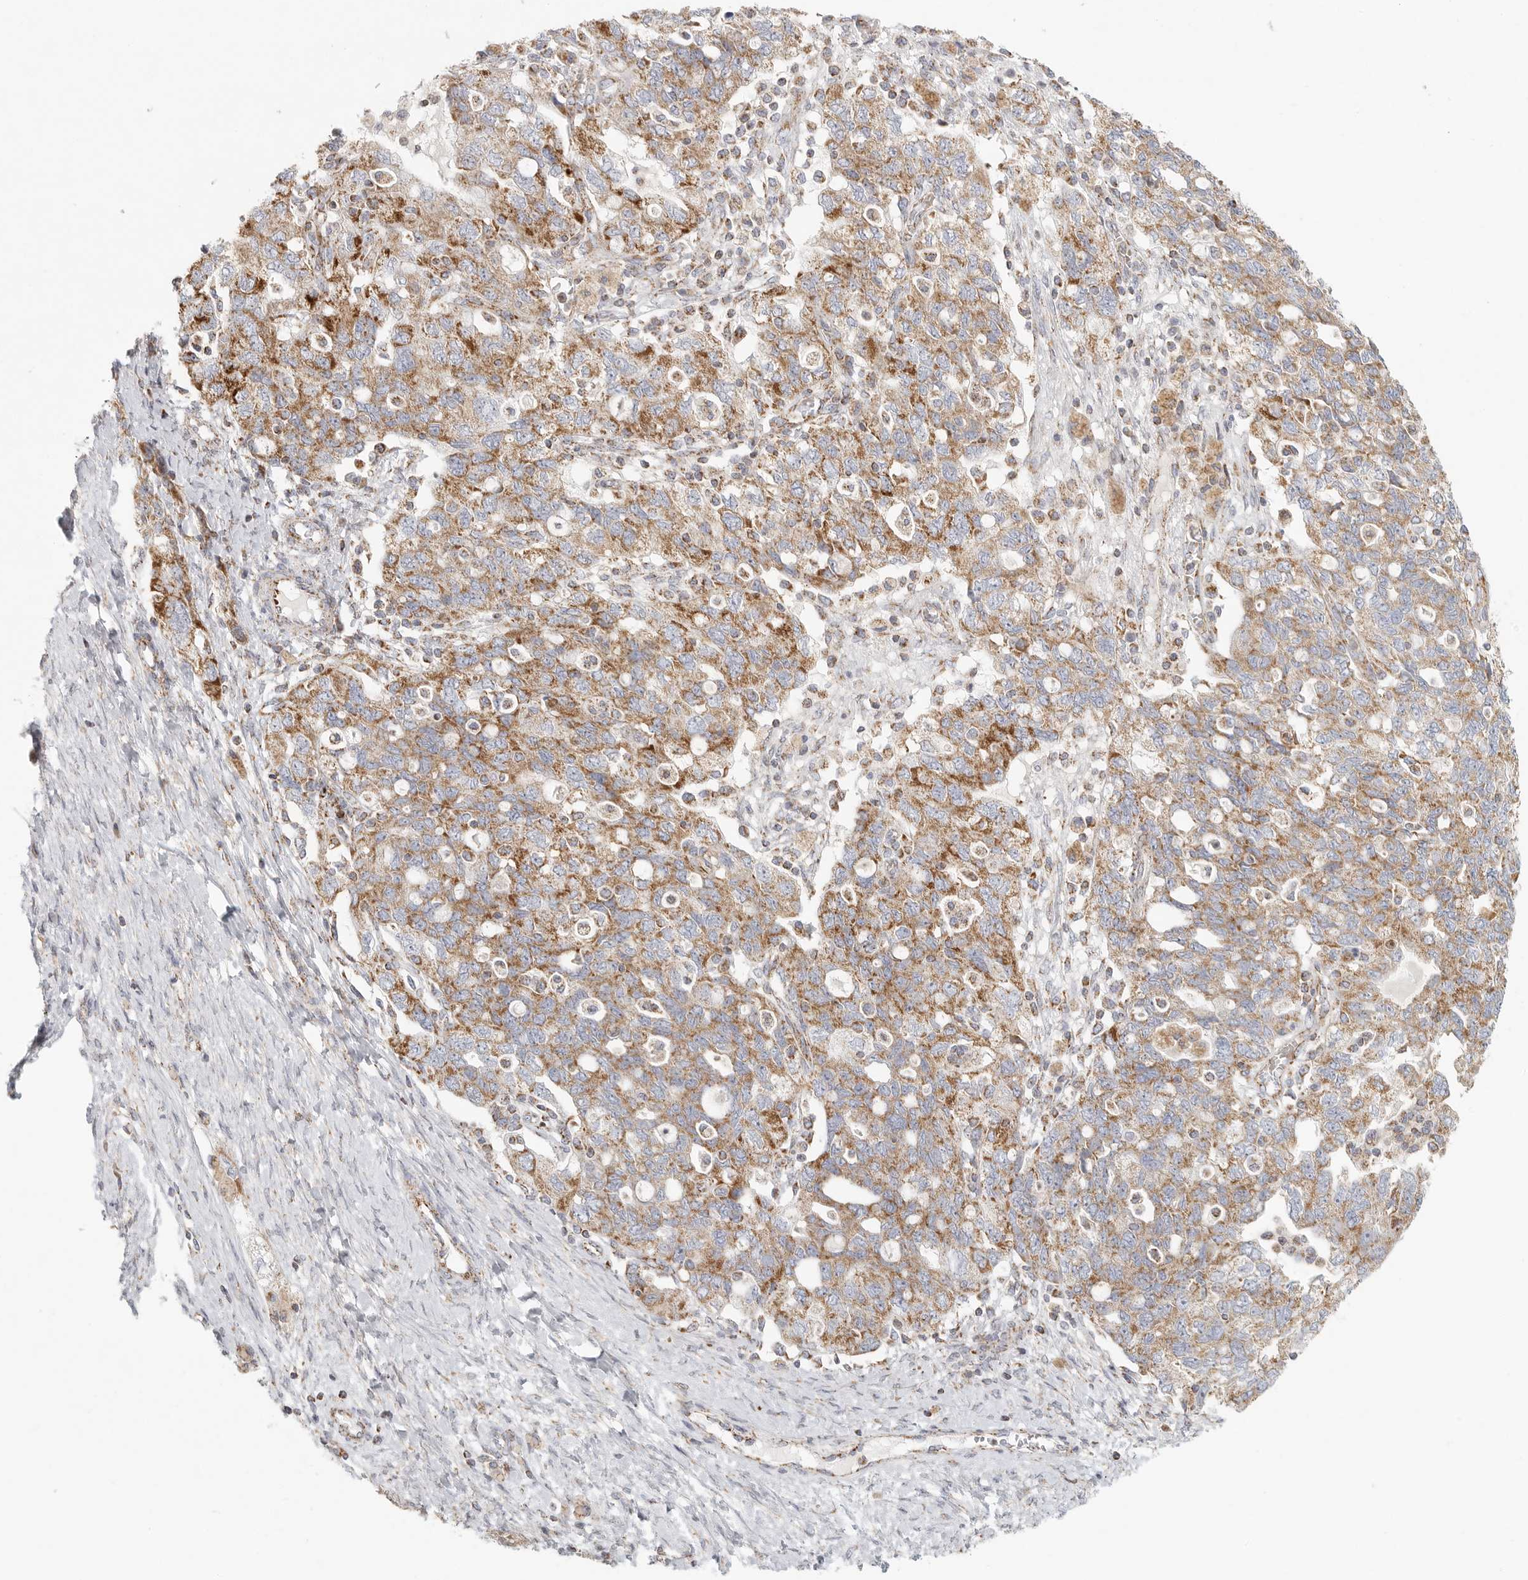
{"staining": {"intensity": "moderate", "quantity": ">75%", "location": "cytoplasmic/membranous"}, "tissue": "ovarian cancer", "cell_type": "Tumor cells", "image_type": "cancer", "snomed": [{"axis": "morphology", "description": "Carcinoma, NOS"}, {"axis": "morphology", "description": "Cystadenocarcinoma, serous, NOS"}, {"axis": "topography", "description": "Ovary"}], "caption": "A high-resolution photomicrograph shows immunohistochemistry (IHC) staining of ovarian cancer (carcinoma), which exhibits moderate cytoplasmic/membranous positivity in approximately >75% of tumor cells.", "gene": "SLC25A26", "patient": {"sex": "female", "age": 69}}